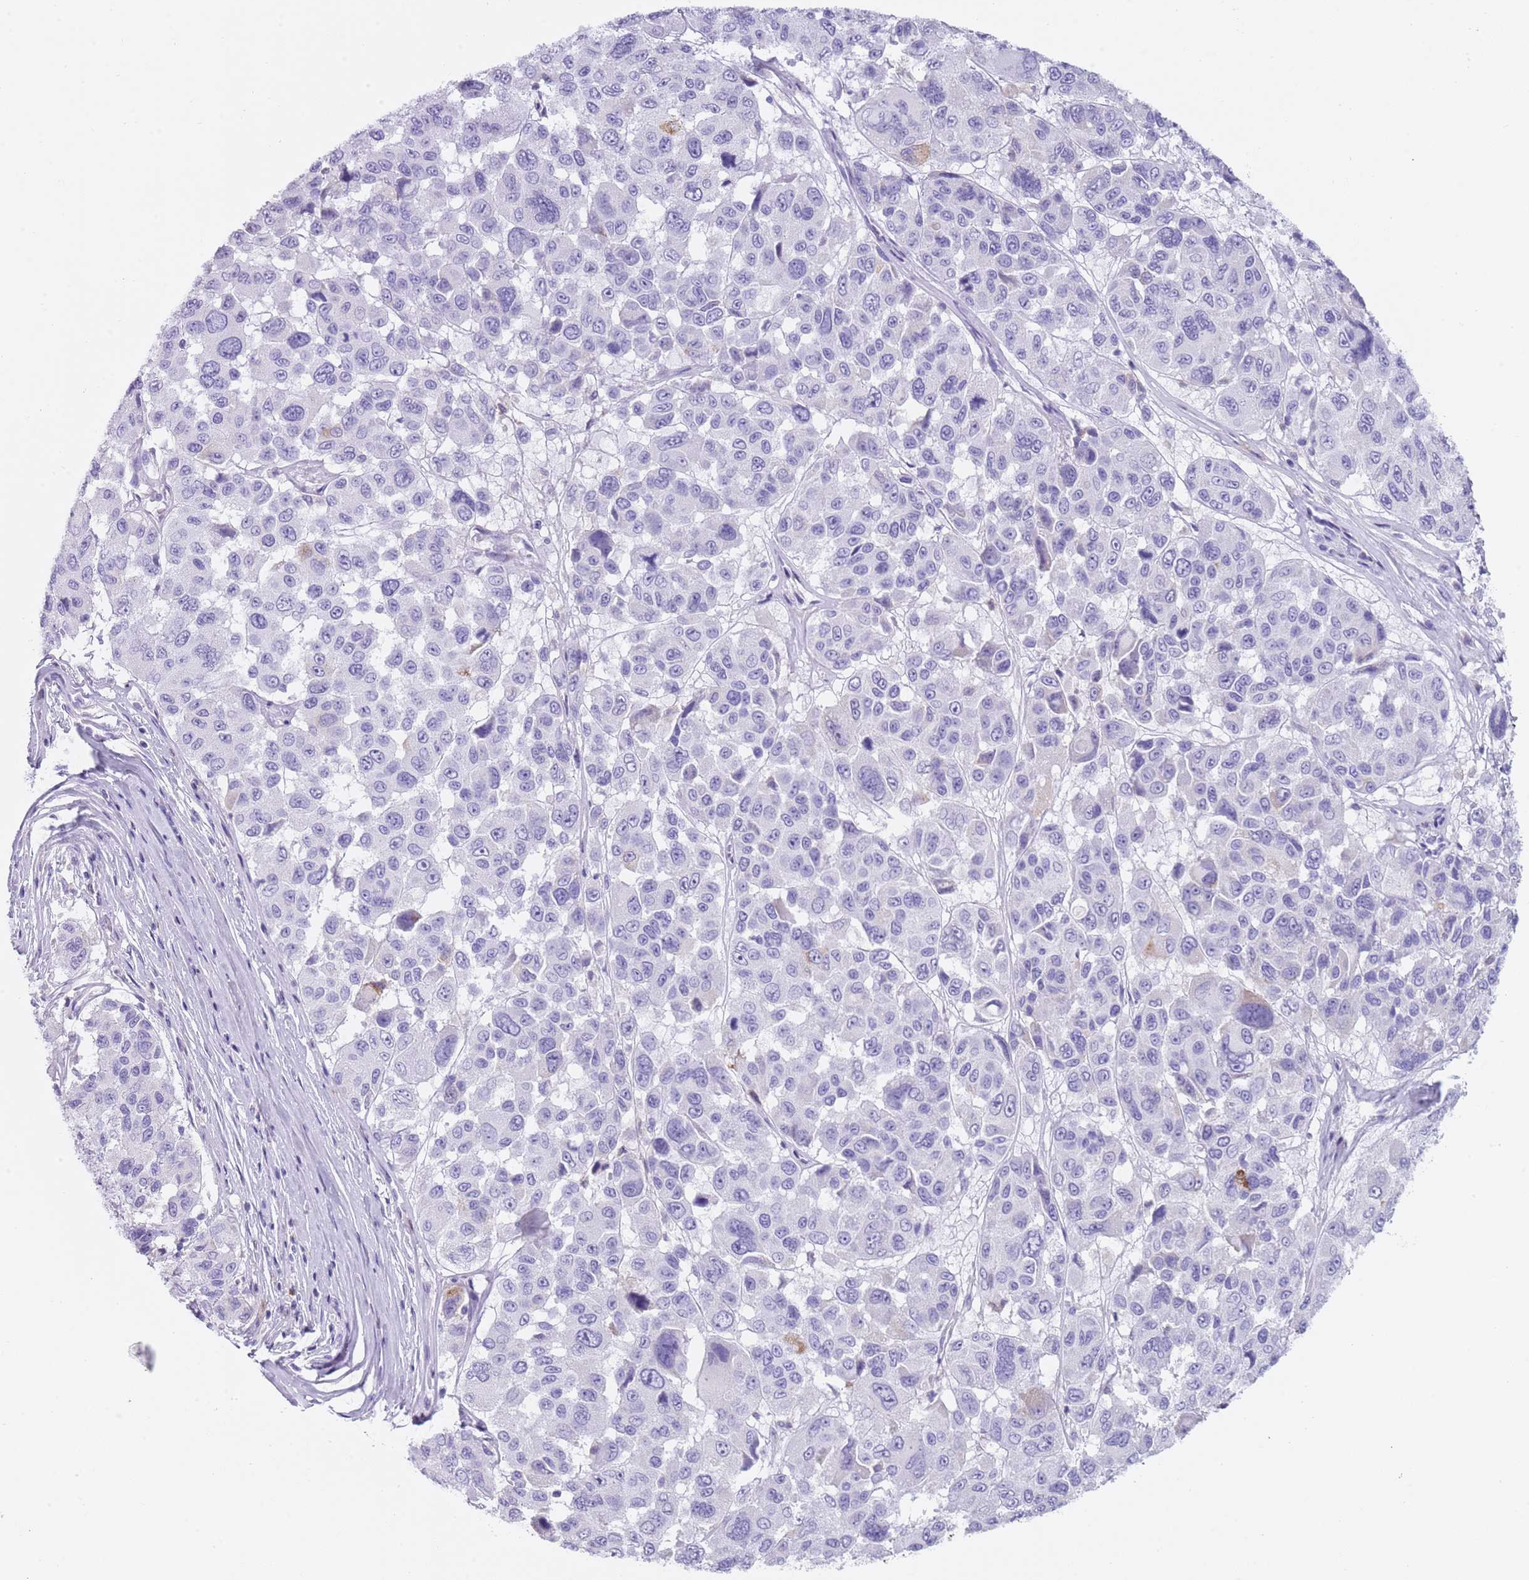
{"staining": {"intensity": "negative", "quantity": "none", "location": "none"}, "tissue": "melanoma", "cell_type": "Tumor cells", "image_type": "cancer", "snomed": [{"axis": "morphology", "description": "Malignant melanoma, NOS"}, {"axis": "topography", "description": "Skin"}], "caption": "An IHC micrograph of melanoma is shown. There is no staining in tumor cells of melanoma.", "gene": "NBPF20", "patient": {"sex": "female", "age": 66}}